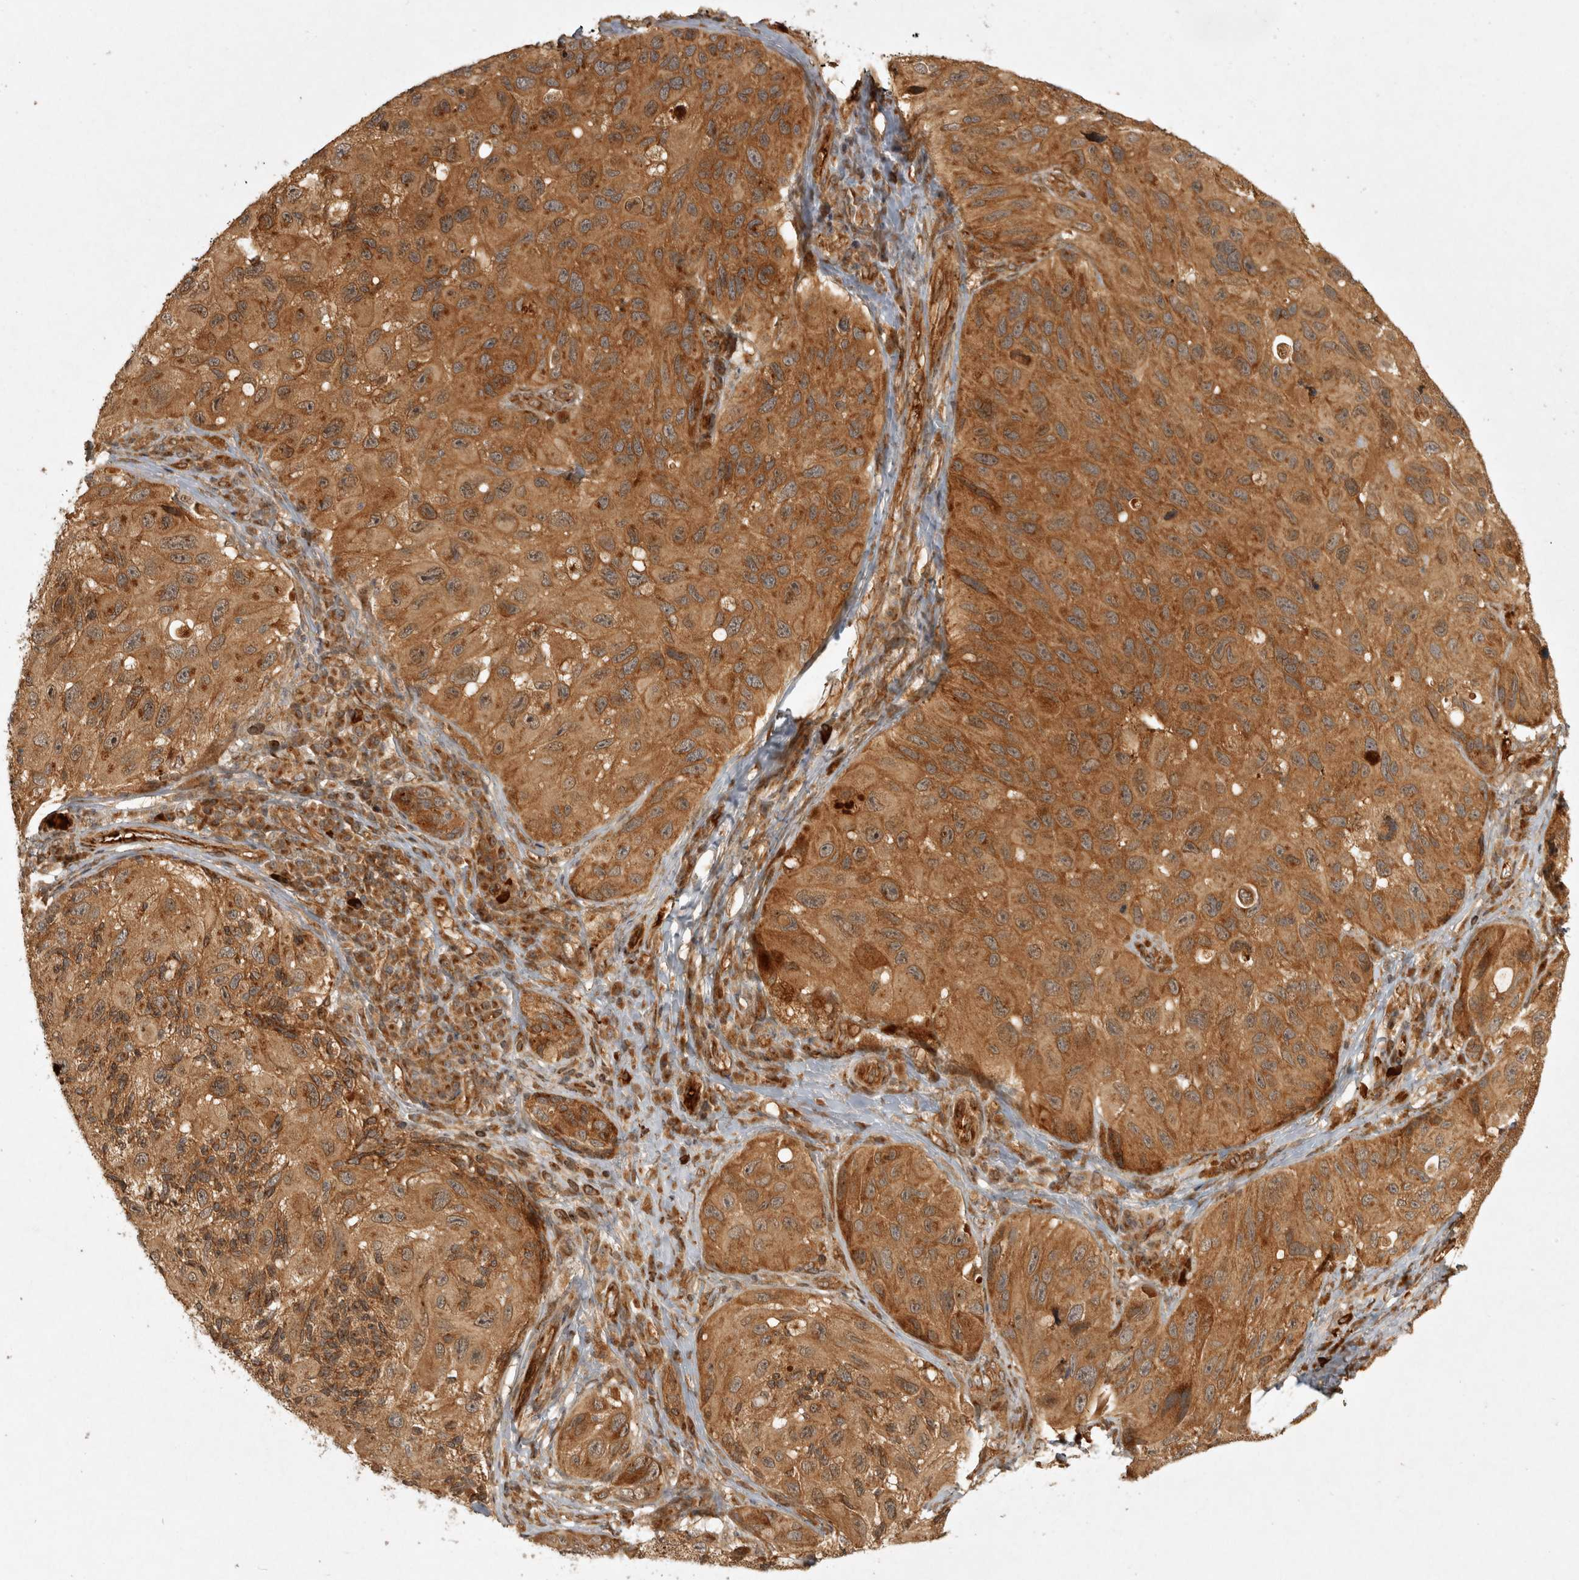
{"staining": {"intensity": "moderate", "quantity": ">75%", "location": "cytoplasmic/membranous"}, "tissue": "melanoma", "cell_type": "Tumor cells", "image_type": "cancer", "snomed": [{"axis": "morphology", "description": "Malignant melanoma, NOS"}, {"axis": "topography", "description": "Skin"}], "caption": "Malignant melanoma stained for a protein reveals moderate cytoplasmic/membranous positivity in tumor cells.", "gene": "CAMSAP2", "patient": {"sex": "female", "age": 73}}